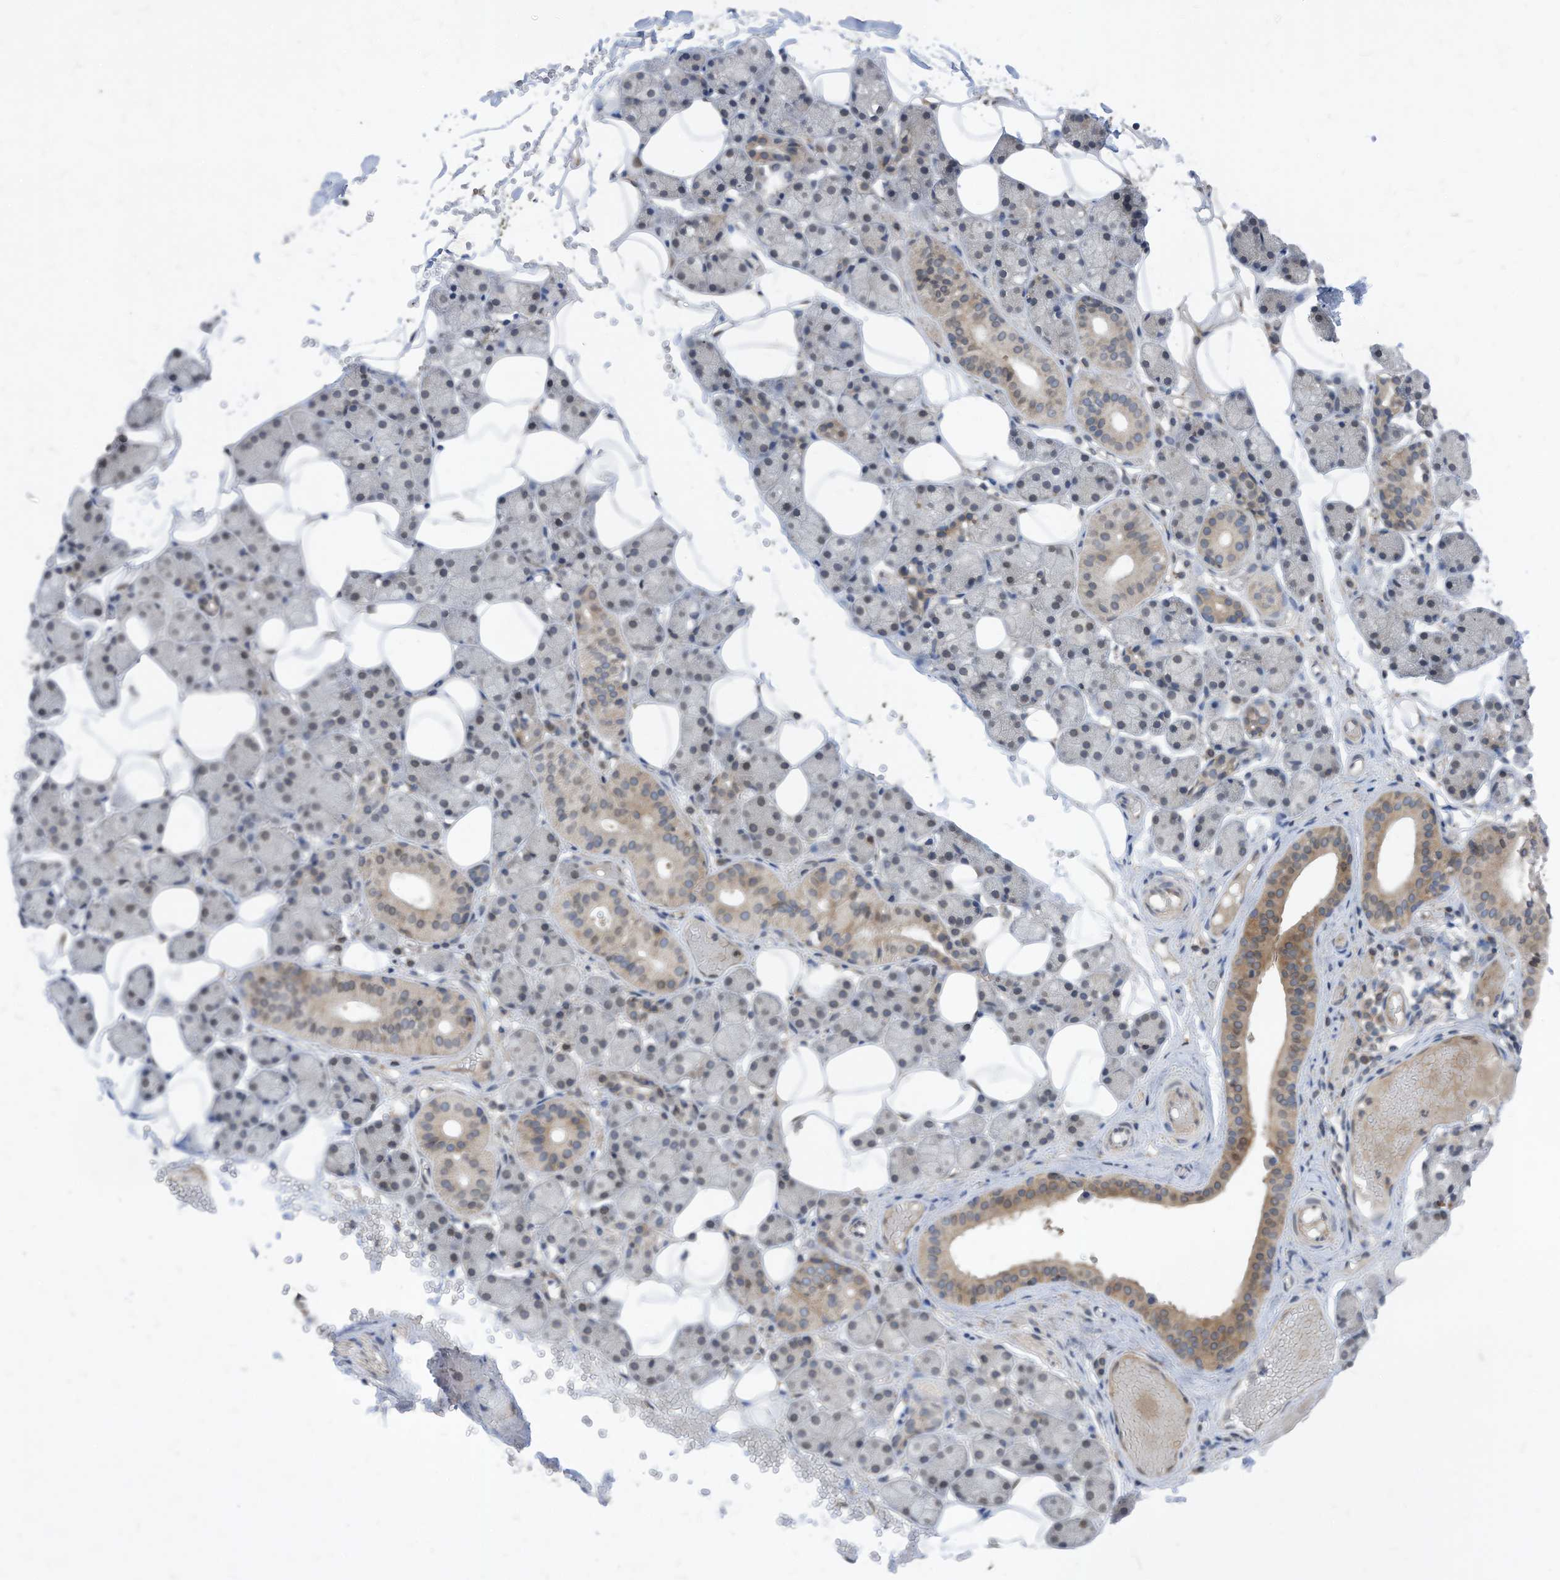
{"staining": {"intensity": "weak", "quantity": "25%-75%", "location": "cytoplasmic/membranous"}, "tissue": "salivary gland", "cell_type": "Glandular cells", "image_type": "normal", "snomed": [{"axis": "morphology", "description": "Normal tissue, NOS"}, {"axis": "topography", "description": "Salivary gland"}], "caption": "Benign salivary gland shows weak cytoplasmic/membranous staining in approximately 25%-75% of glandular cells, visualized by immunohistochemistry.", "gene": "KPNB1", "patient": {"sex": "female", "age": 33}}